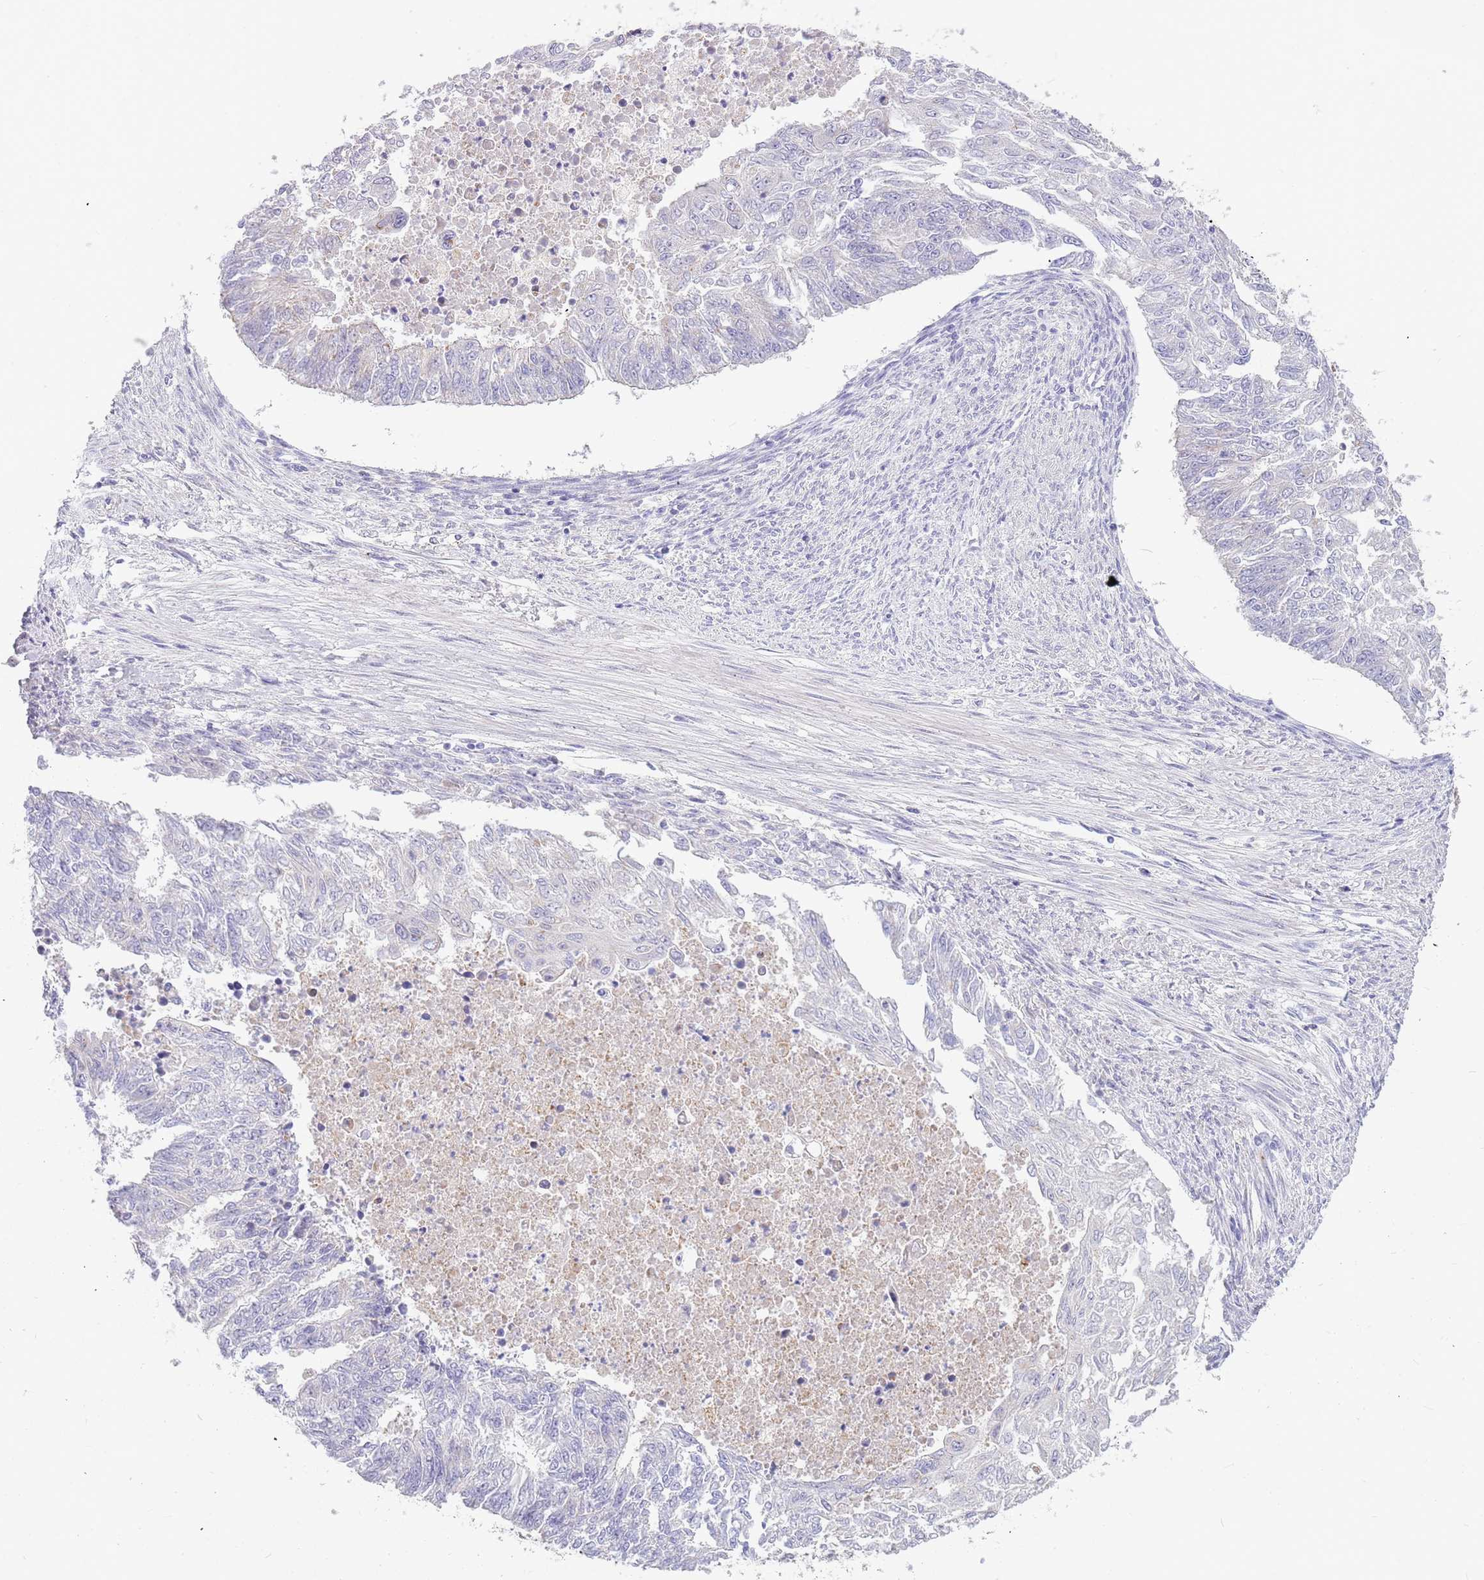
{"staining": {"intensity": "negative", "quantity": "none", "location": "none"}, "tissue": "endometrial cancer", "cell_type": "Tumor cells", "image_type": "cancer", "snomed": [{"axis": "morphology", "description": "Adenocarcinoma, NOS"}, {"axis": "topography", "description": "Endometrium"}], "caption": "The IHC histopathology image has no significant positivity in tumor cells of endometrial adenocarcinoma tissue.", "gene": "DNAJA3", "patient": {"sex": "female", "age": 32}}